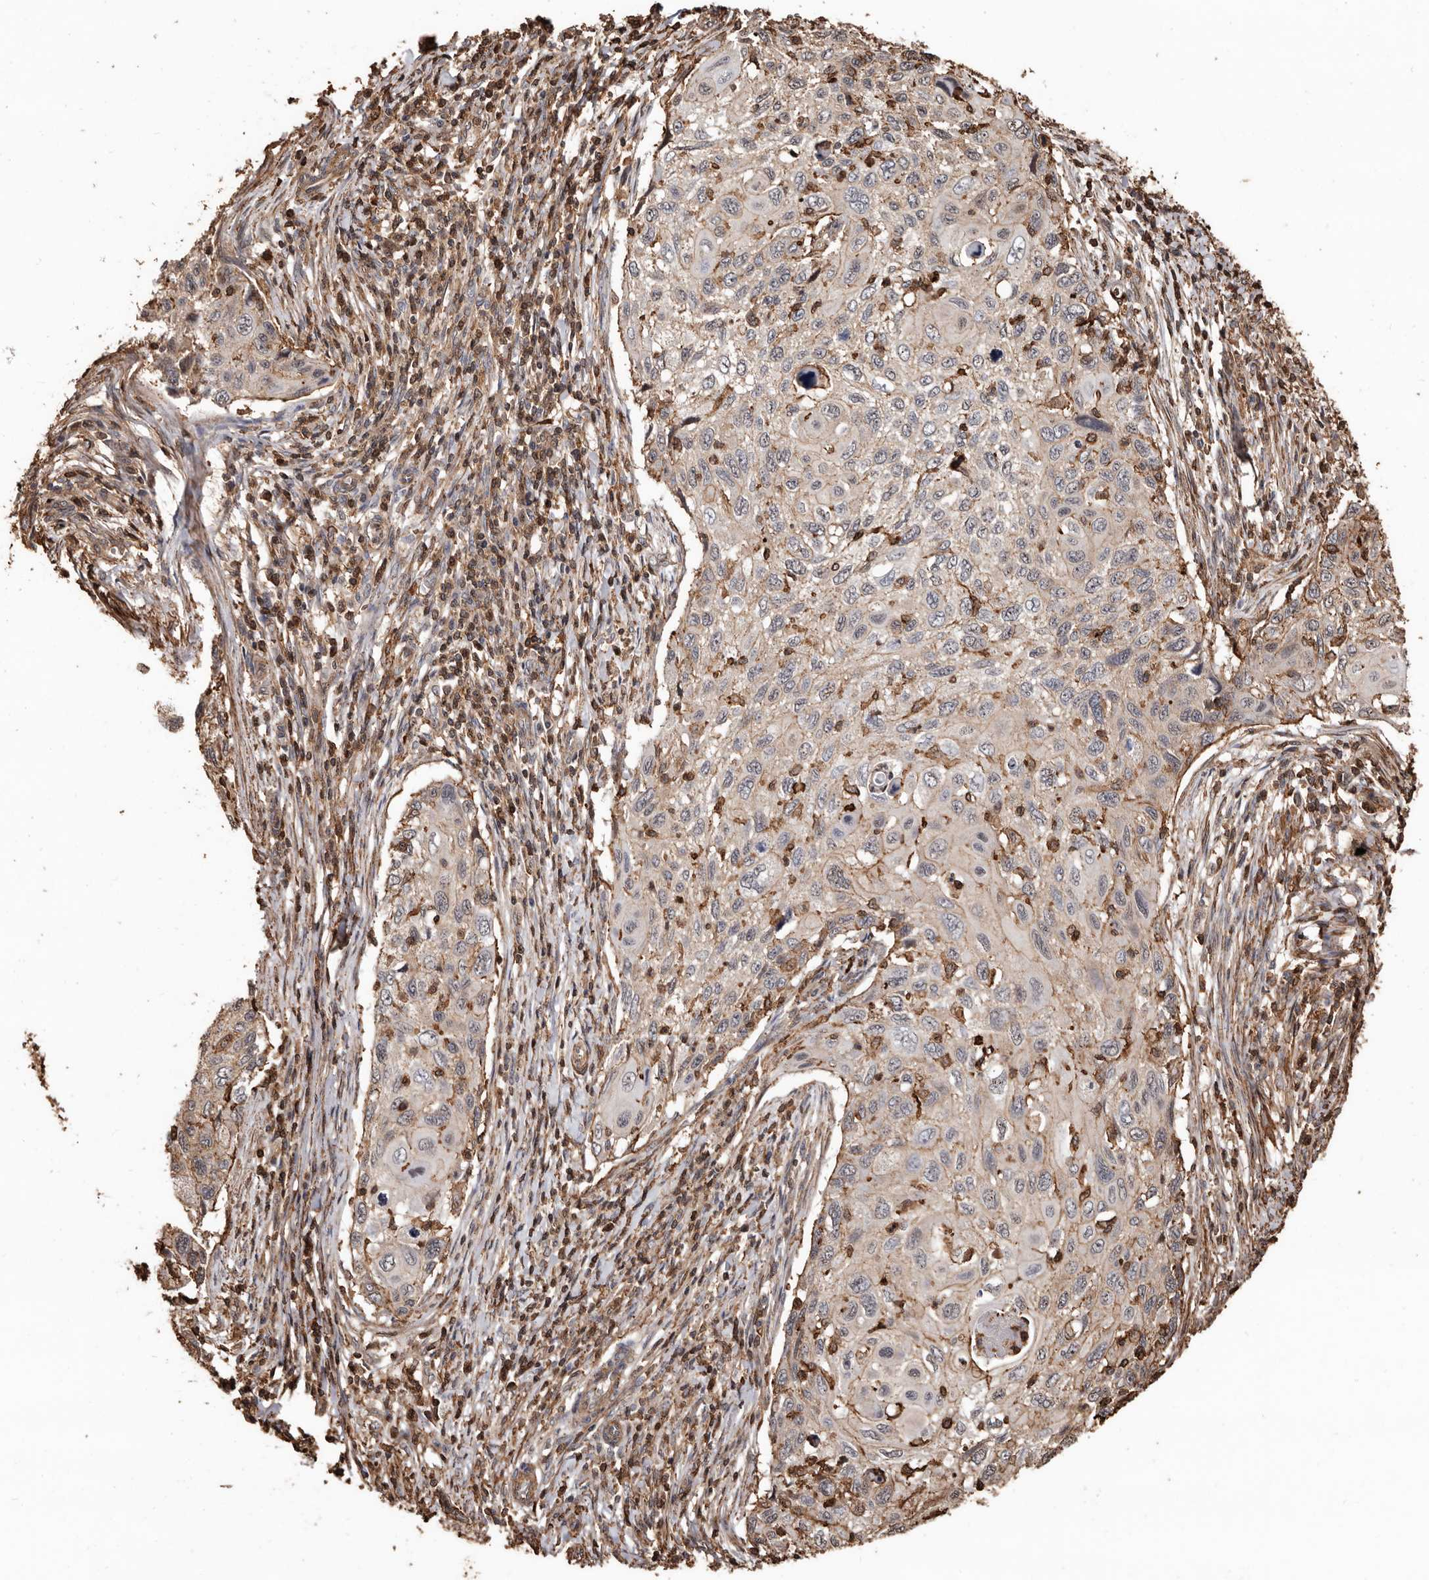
{"staining": {"intensity": "weak", "quantity": "25%-75%", "location": "cytoplasmic/membranous"}, "tissue": "cervical cancer", "cell_type": "Tumor cells", "image_type": "cancer", "snomed": [{"axis": "morphology", "description": "Squamous cell carcinoma, NOS"}, {"axis": "topography", "description": "Cervix"}], "caption": "IHC (DAB (3,3'-diaminobenzidine)) staining of squamous cell carcinoma (cervical) exhibits weak cytoplasmic/membranous protein positivity in approximately 25%-75% of tumor cells.", "gene": "GSK3A", "patient": {"sex": "female", "age": 70}}